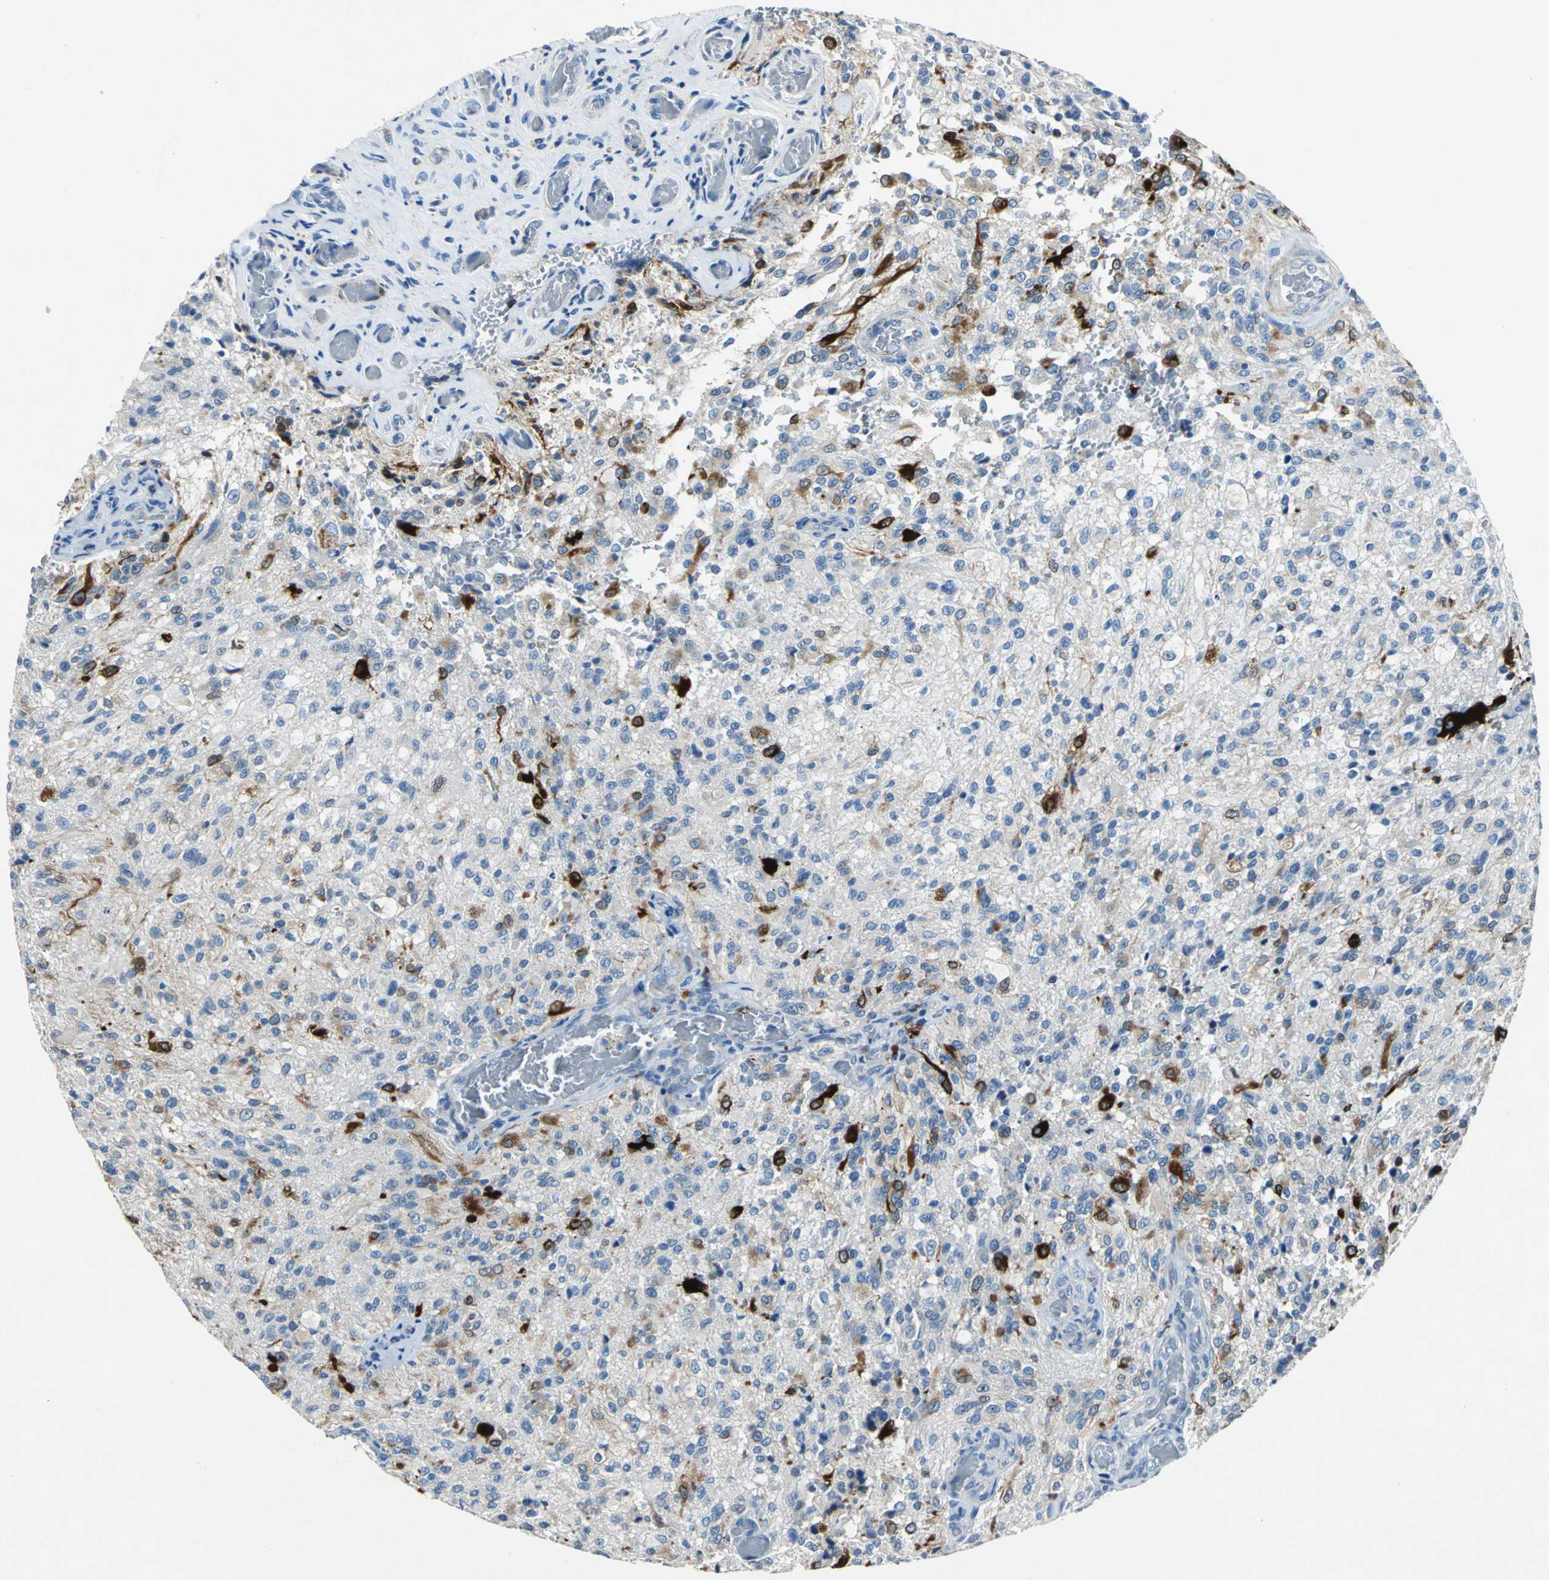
{"staining": {"intensity": "strong", "quantity": "<25%", "location": "cytoplasmic/membranous"}, "tissue": "glioma", "cell_type": "Tumor cells", "image_type": "cancer", "snomed": [{"axis": "morphology", "description": "Normal tissue, NOS"}, {"axis": "morphology", "description": "Glioma, malignant, High grade"}, {"axis": "topography", "description": "Cerebral cortex"}], "caption": "Glioma stained for a protein (brown) reveals strong cytoplasmic/membranous positive expression in about <25% of tumor cells.", "gene": "RPS13", "patient": {"sex": "male", "age": 56}}